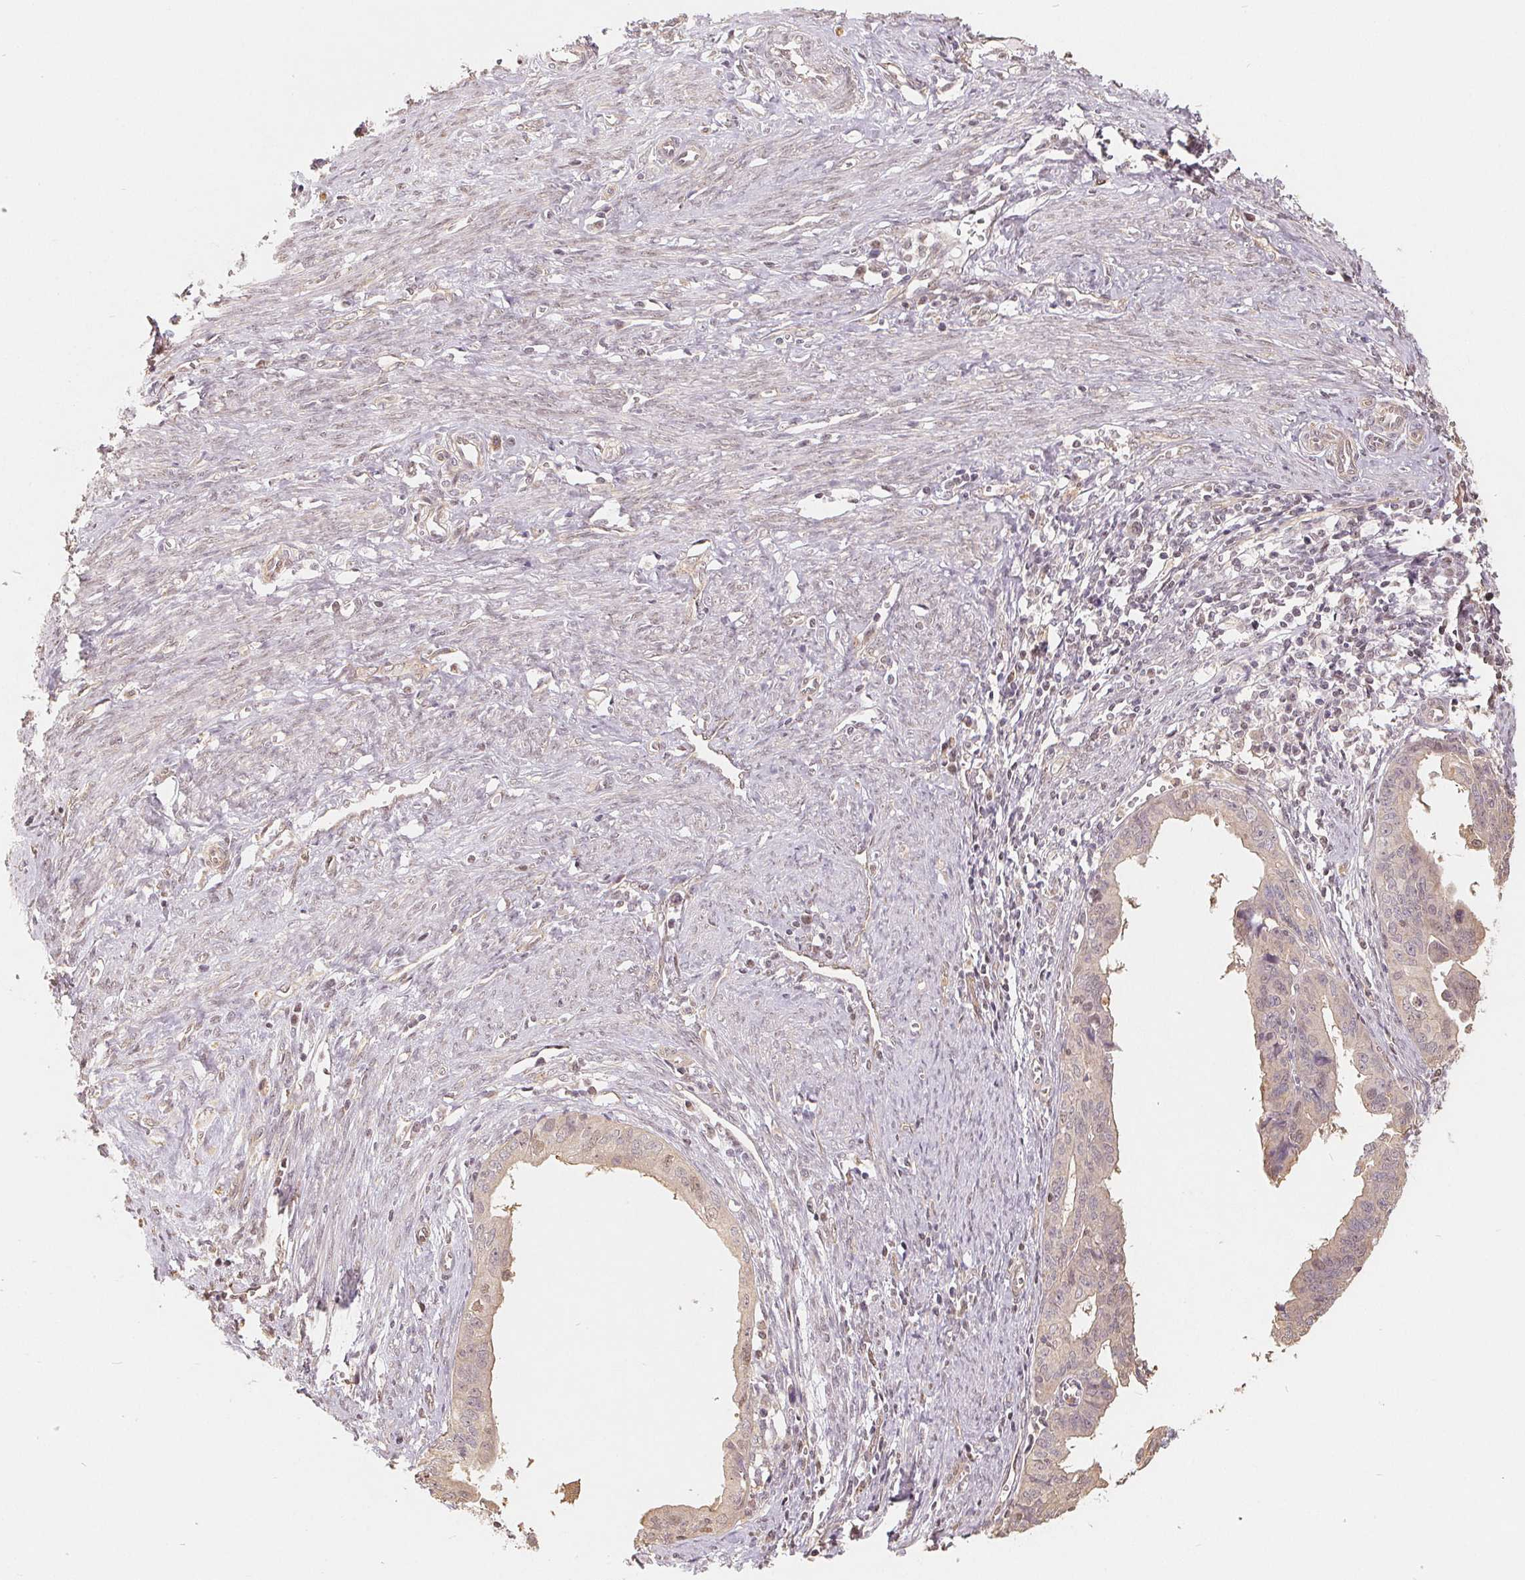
{"staining": {"intensity": "weak", "quantity": "<25%", "location": "nuclear"}, "tissue": "endometrial cancer", "cell_type": "Tumor cells", "image_type": "cancer", "snomed": [{"axis": "morphology", "description": "Adenocarcinoma, NOS"}, {"axis": "topography", "description": "Endometrium"}], "caption": "The image shows no significant staining in tumor cells of endometrial adenocarcinoma.", "gene": "GUSB", "patient": {"sex": "female", "age": 65}}